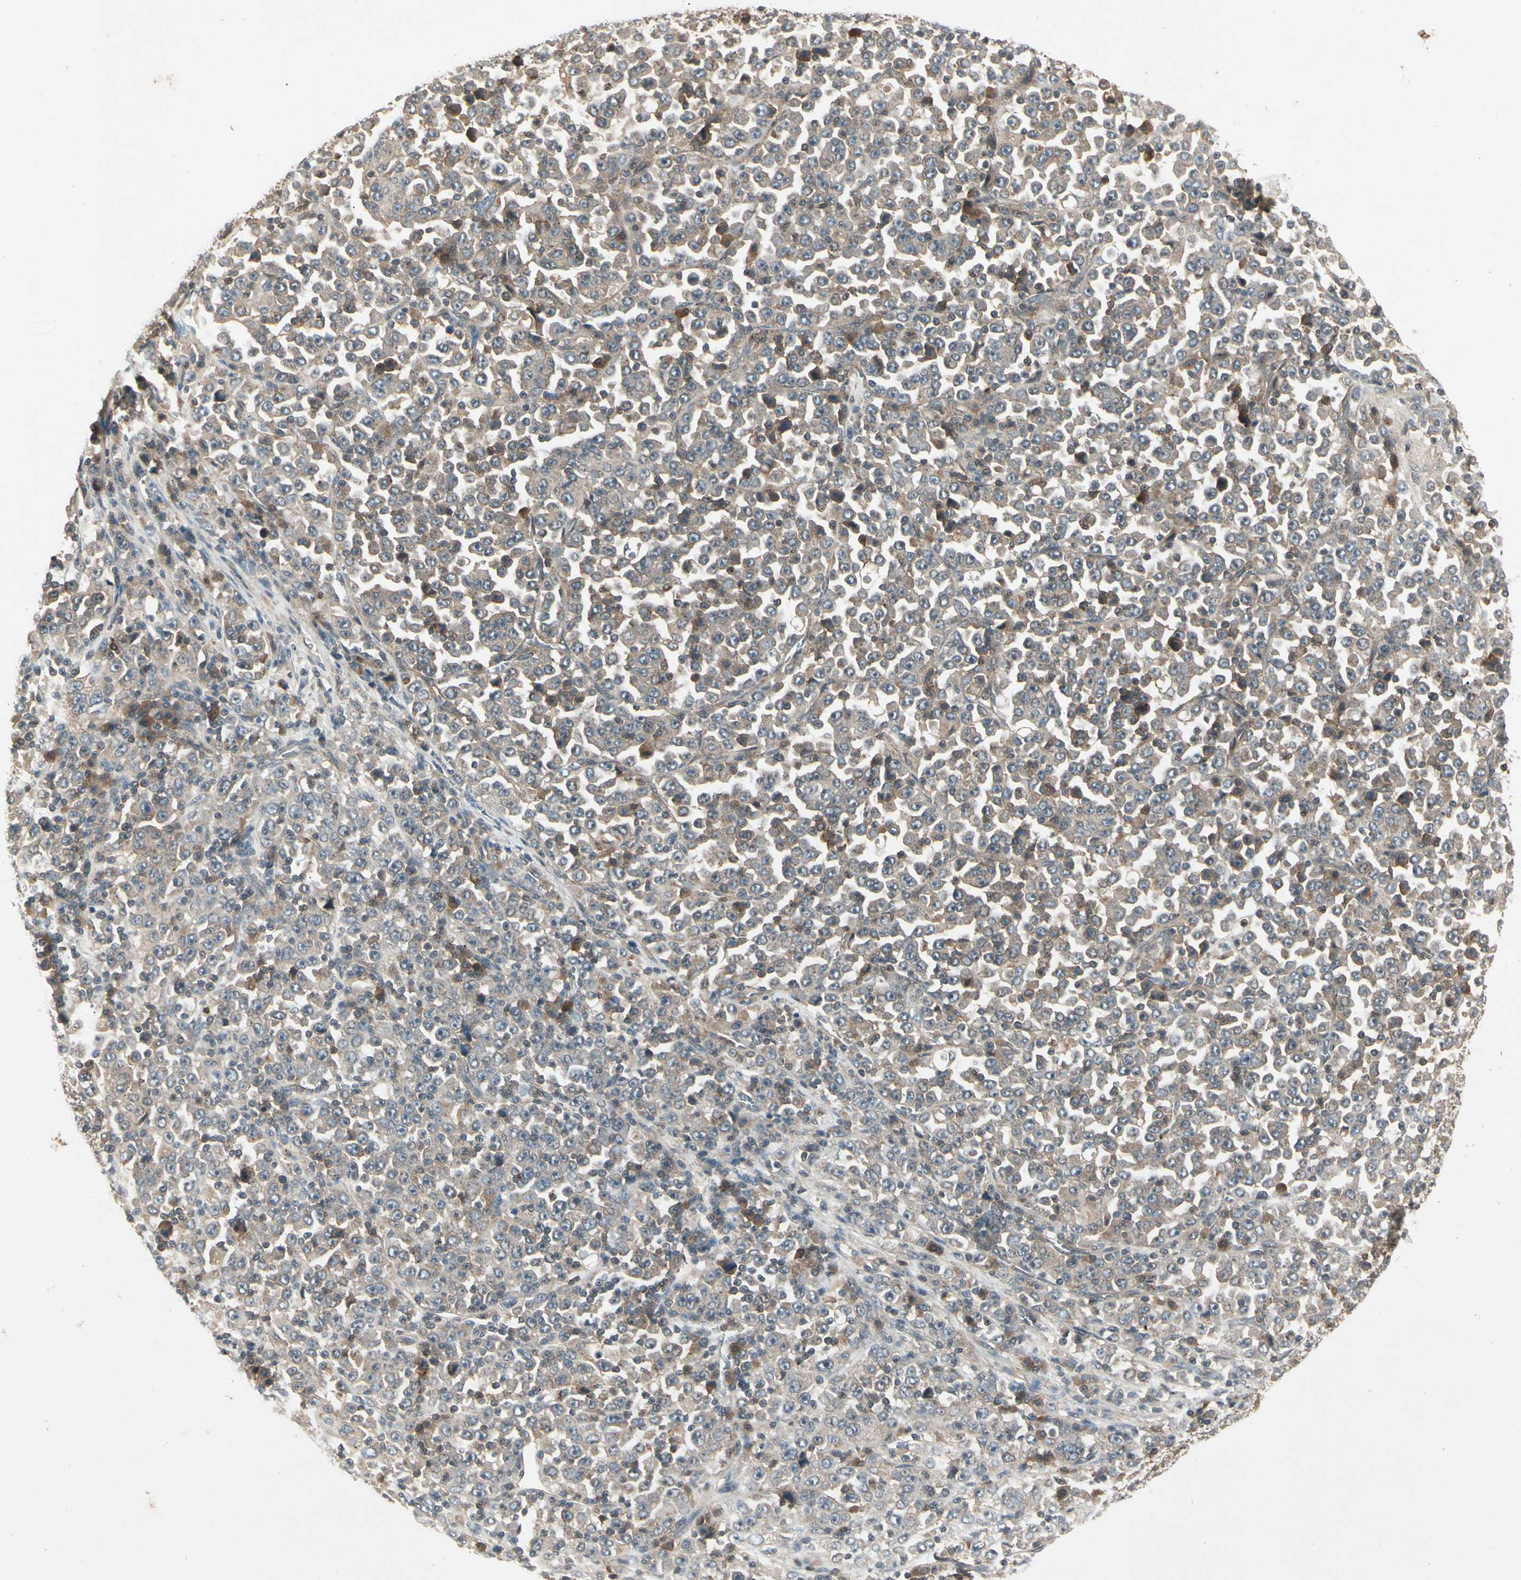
{"staining": {"intensity": "weak", "quantity": "25%-75%", "location": "cytoplasmic/membranous"}, "tissue": "stomach cancer", "cell_type": "Tumor cells", "image_type": "cancer", "snomed": [{"axis": "morphology", "description": "Normal tissue, NOS"}, {"axis": "morphology", "description": "Adenocarcinoma, NOS"}, {"axis": "topography", "description": "Stomach, upper"}, {"axis": "topography", "description": "Stomach"}], "caption": "High-magnification brightfield microscopy of stomach cancer (adenocarcinoma) stained with DAB (3,3'-diaminobenzidine) (brown) and counterstained with hematoxylin (blue). tumor cells exhibit weak cytoplasmic/membranous expression is appreciated in about25%-75% of cells. Using DAB (brown) and hematoxylin (blue) stains, captured at high magnification using brightfield microscopy.", "gene": "FLOT1", "patient": {"sex": "male", "age": 59}}